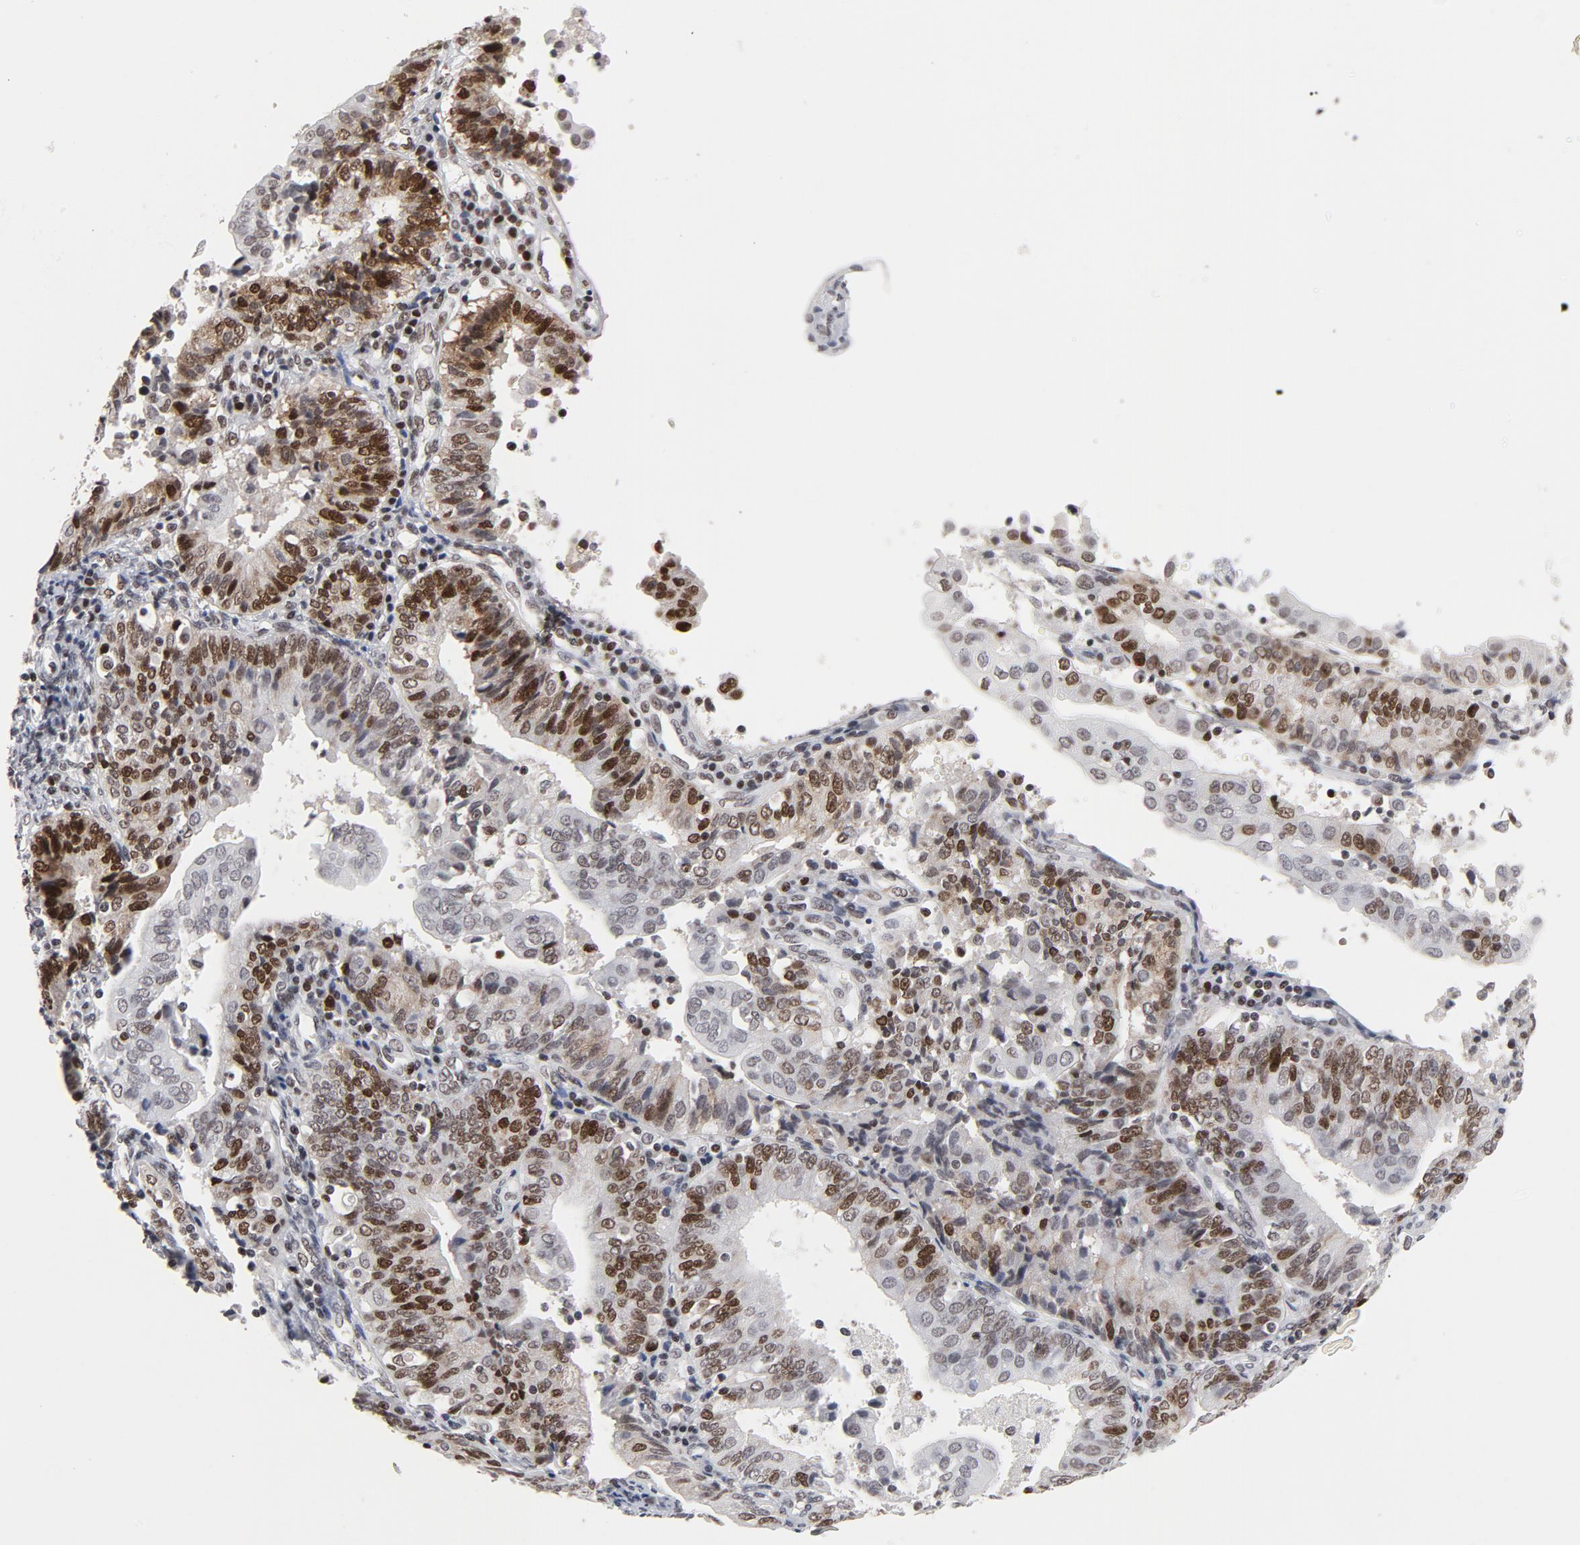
{"staining": {"intensity": "moderate", "quantity": "25%-75%", "location": "nuclear"}, "tissue": "endometrial cancer", "cell_type": "Tumor cells", "image_type": "cancer", "snomed": [{"axis": "morphology", "description": "Adenocarcinoma, NOS"}, {"axis": "topography", "description": "Endometrium"}], "caption": "DAB immunohistochemical staining of endometrial cancer exhibits moderate nuclear protein staining in approximately 25%-75% of tumor cells. (IHC, brightfield microscopy, high magnification).", "gene": "RFC4", "patient": {"sex": "female", "age": 75}}